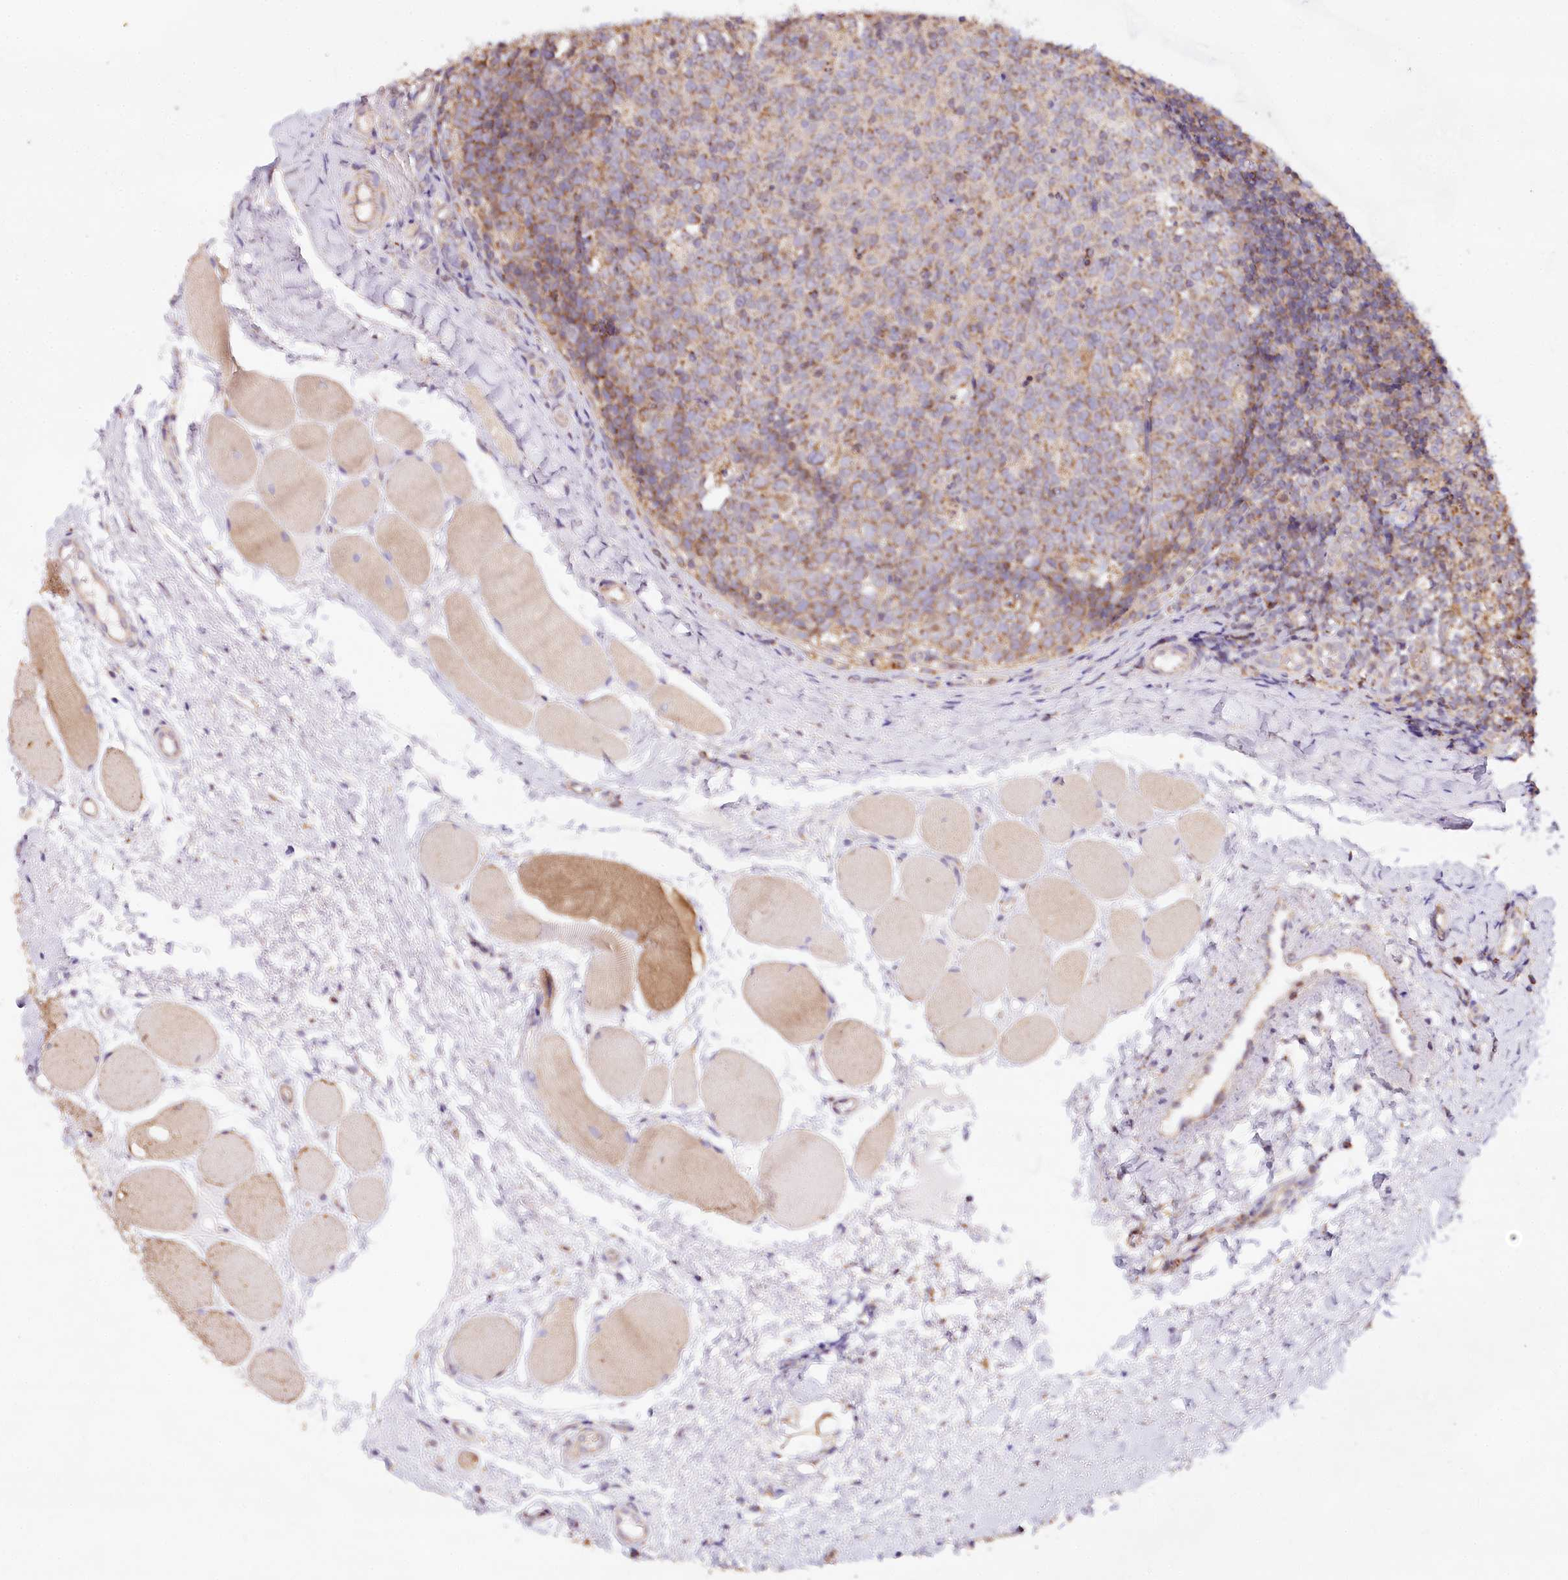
{"staining": {"intensity": "moderate", "quantity": "25%-75%", "location": "cytoplasmic/membranous"}, "tissue": "tonsil", "cell_type": "Germinal center cells", "image_type": "normal", "snomed": [{"axis": "morphology", "description": "Normal tissue, NOS"}, {"axis": "topography", "description": "Tonsil"}], "caption": "This micrograph demonstrates IHC staining of benign human tonsil, with medium moderate cytoplasmic/membranous expression in about 25%-75% of germinal center cells.", "gene": "TASOR2", "patient": {"sex": "female", "age": 19}}